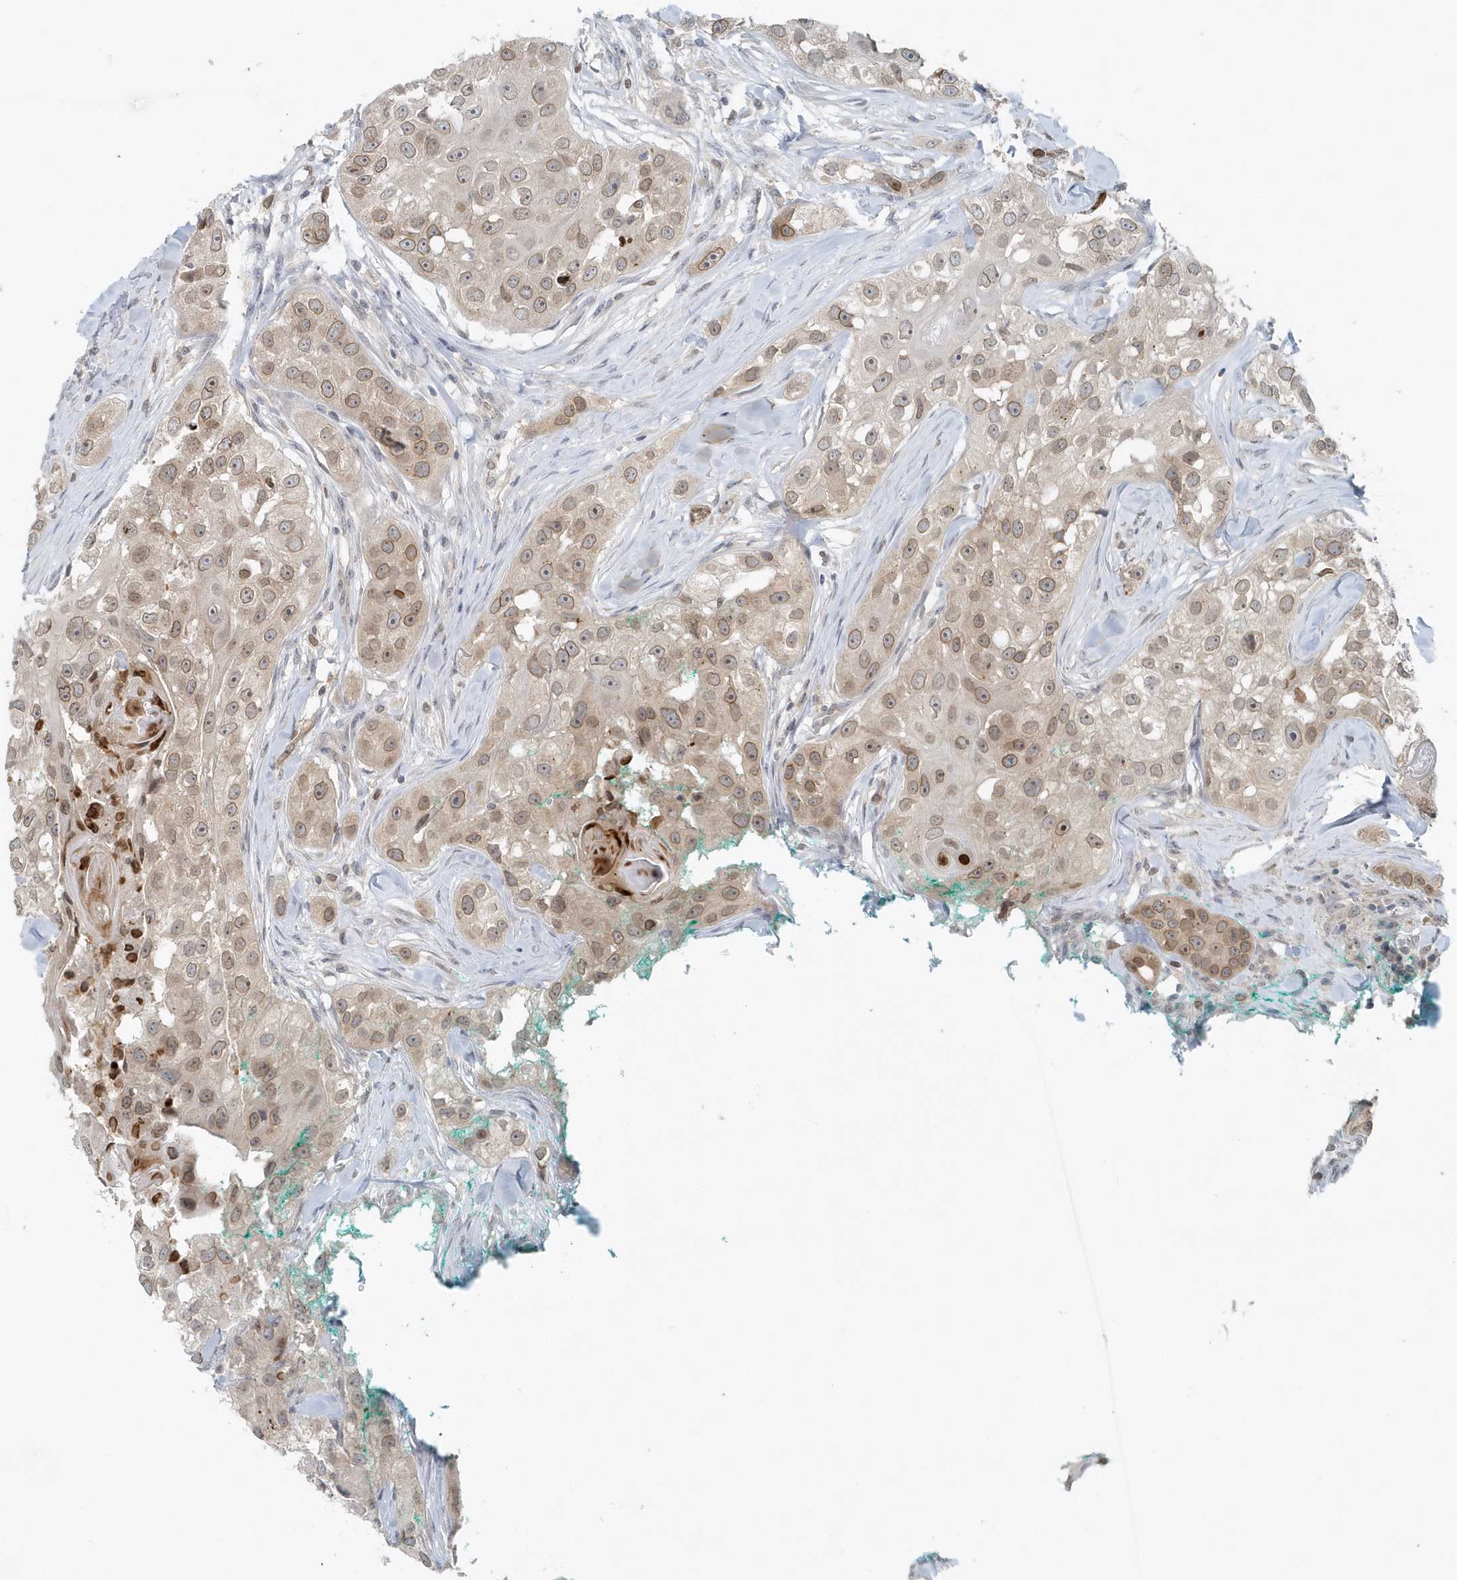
{"staining": {"intensity": "moderate", "quantity": ">75%", "location": "cytoplasmic/membranous,nuclear"}, "tissue": "head and neck cancer", "cell_type": "Tumor cells", "image_type": "cancer", "snomed": [{"axis": "morphology", "description": "Normal tissue, NOS"}, {"axis": "morphology", "description": "Squamous cell carcinoma, NOS"}, {"axis": "topography", "description": "Skeletal muscle"}, {"axis": "topography", "description": "Head-Neck"}], "caption": "An image of head and neck cancer stained for a protein displays moderate cytoplasmic/membranous and nuclear brown staining in tumor cells. Immunohistochemistry stains the protein in brown and the nuclei are stained blue.", "gene": "NUP54", "patient": {"sex": "male", "age": 51}}